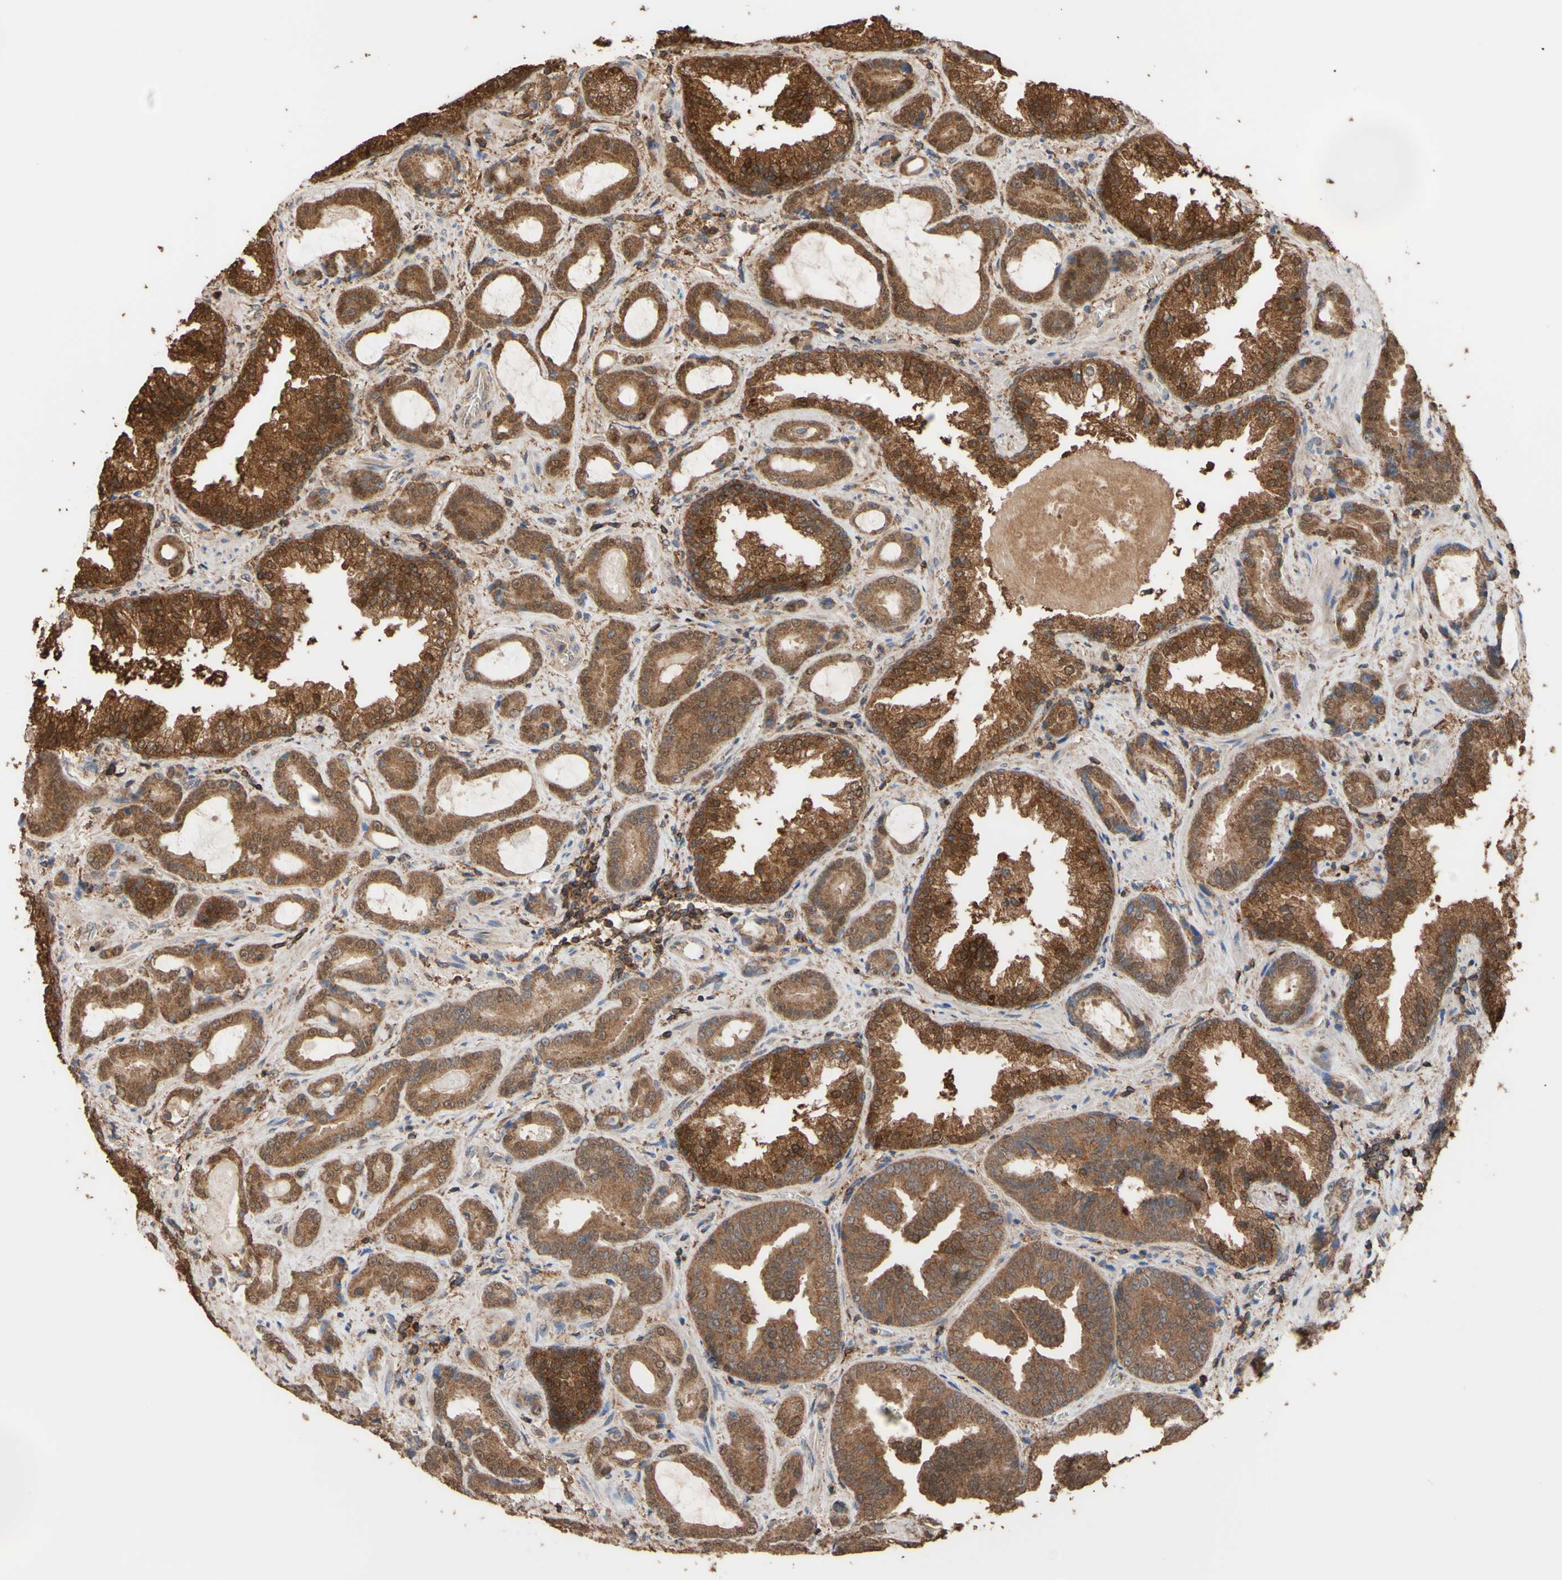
{"staining": {"intensity": "moderate", "quantity": ">75%", "location": "cytoplasmic/membranous"}, "tissue": "prostate cancer", "cell_type": "Tumor cells", "image_type": "cancer", "snomed": [{"axis": "morphology", "description": "Adenocarcinoma, Low grade"}, {"axis": "topography", "description": "Prostate"}], "caption": "Human prostate adenocarcinoma (low-grade) stained with a protein marker reveals moderate staining in tumor cells.", "gene": "ALDH9A1", "patient": {"sex": "male", "age": 60}}